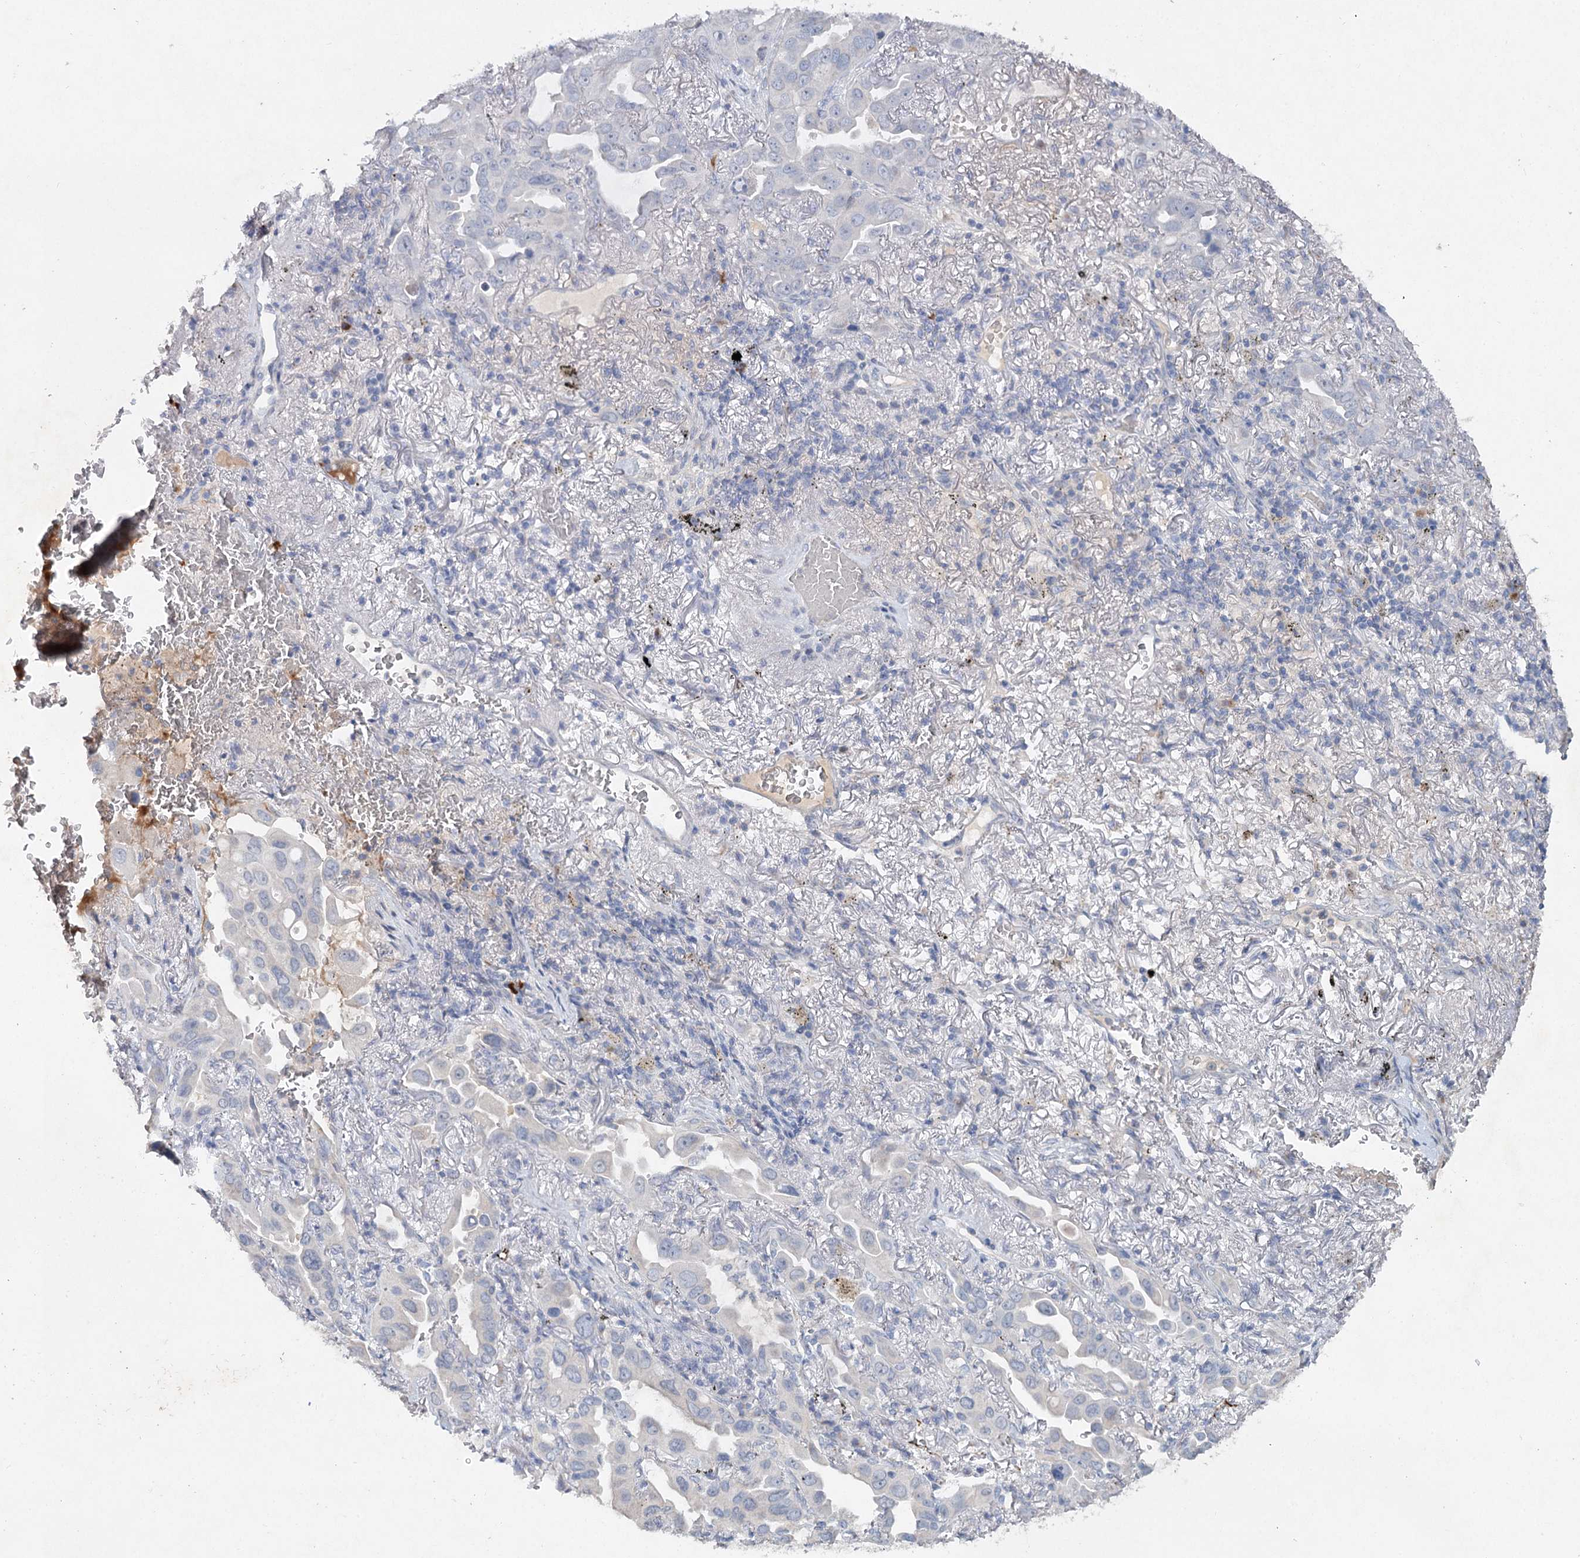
{"staining": {"intensity": "negative", "quantity": "none", "location": "none"}, "tissue": "lung cancer", "cell_type": "Tumor cells", "image_type": "cancer", "snomed": [{"axis": "morphology", "description": "Adenocarcinoma, NOS"}, {"axis": "topography", "description": "Lung"}], "caption": "Micrograph shows no protein positivity in tumor cells of lung adenocarcinoma tissue.", "gene": "RFX6", "patient": {"sex": "male", "age": 64}}